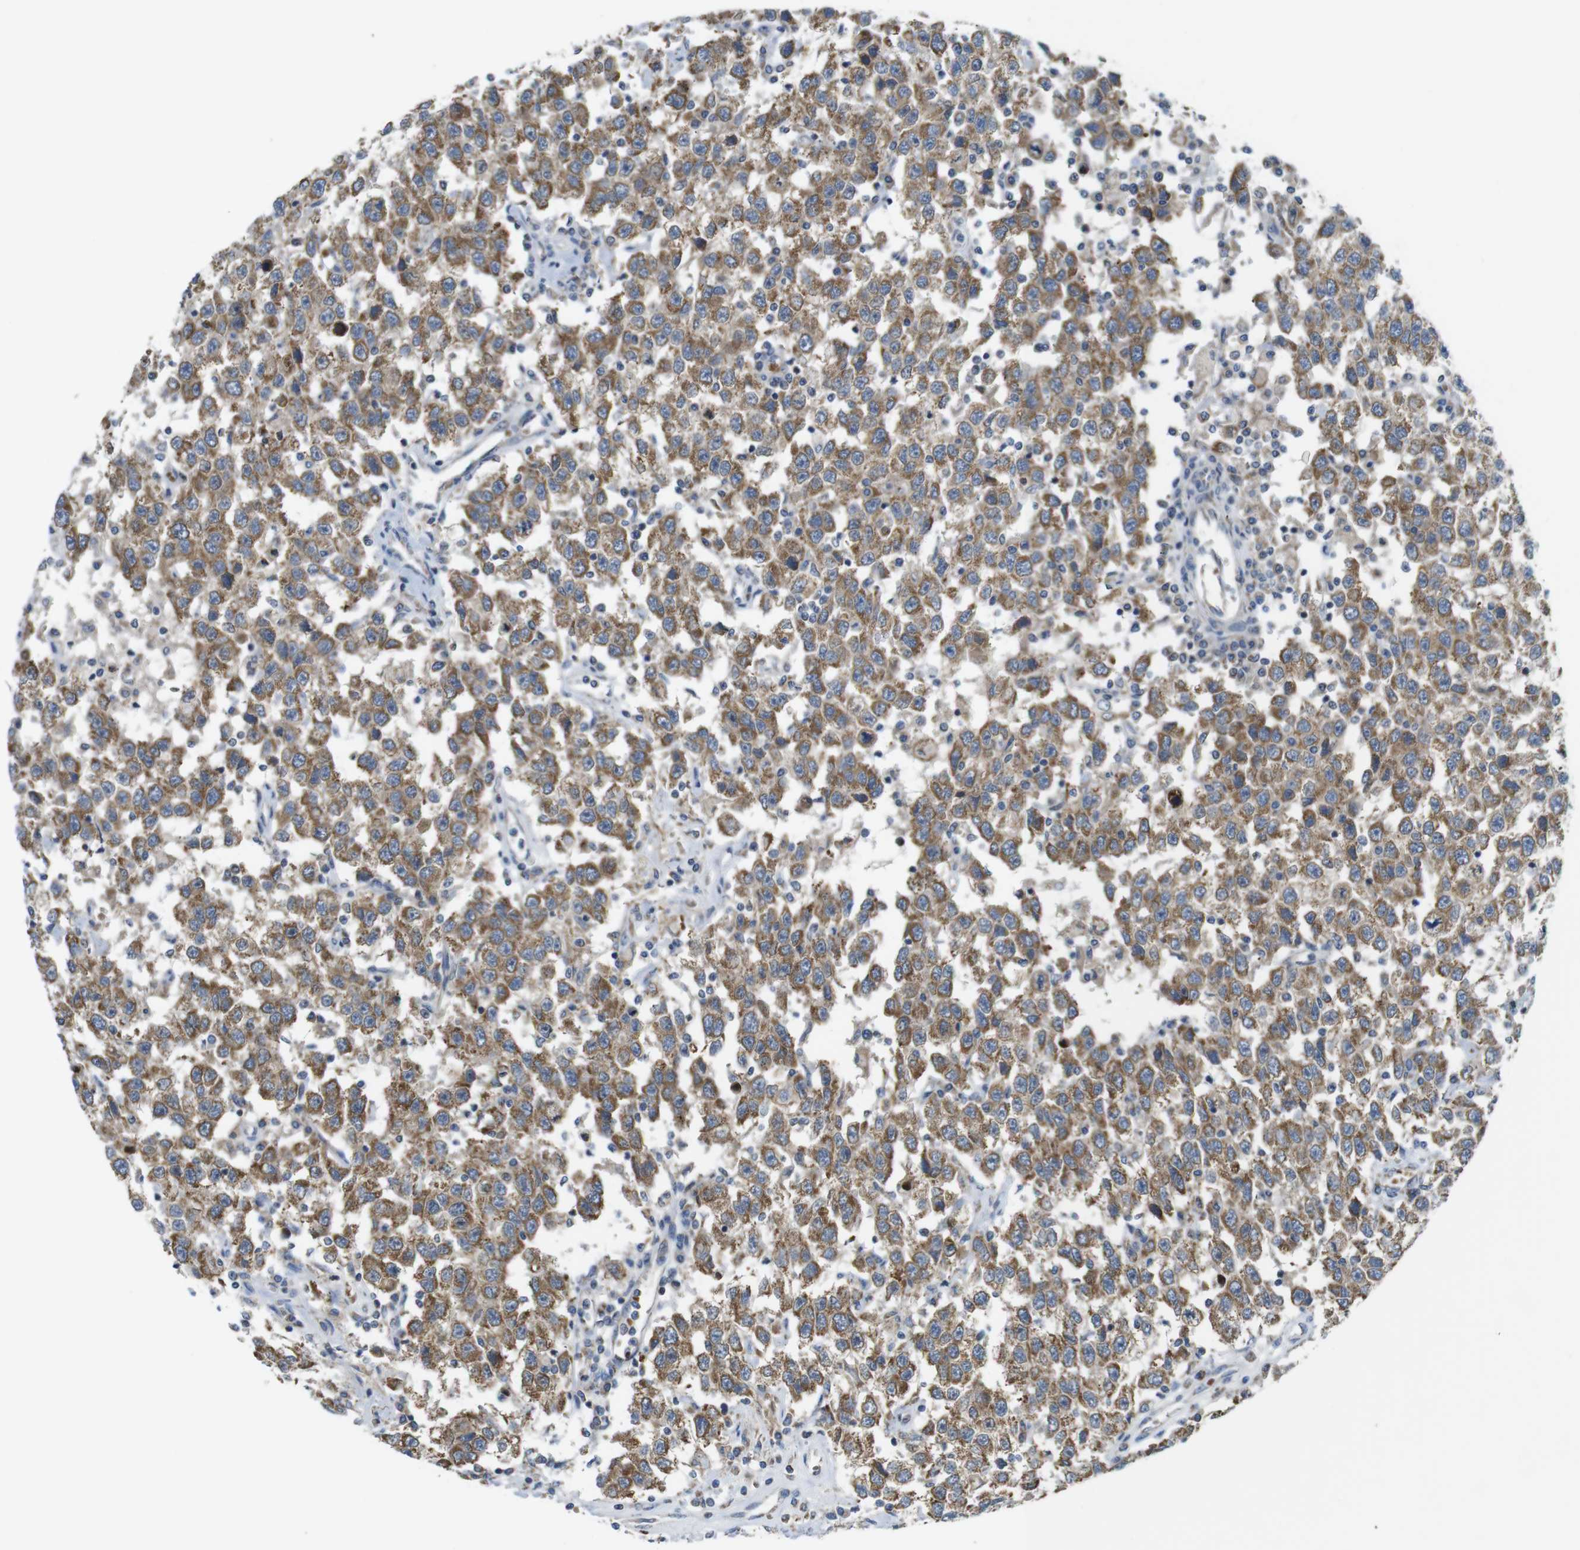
{"staining": {"intensity": "moderate", "quantity": ">75%", "location": "cytoplasmic/membranous"}, "tissue": "testis cancer", "cell_type": "Tumor cells", "image_type": "cancer", "snomed": [{"axis": "morphology", "description": "Seminoma, NOS"}, {"axis": "topography", "description": "Testis"}], "caption": "High-magnification brightfield microscopy of testis seminoma stained with DAB (3,3'-diaminobenzidine) (brown) and counterstained with hematoxylin (blue). tumor cells exhibit moderate cytoplasmic/membranous positivity is seen in approximately>75% of cells. (DAB (3,3'-diaminobenzidine) = brown stain, brightfield microscopy at high magnification).", "gene": "MARCHF1", "patient": {"sex": "male", "age": 41}}